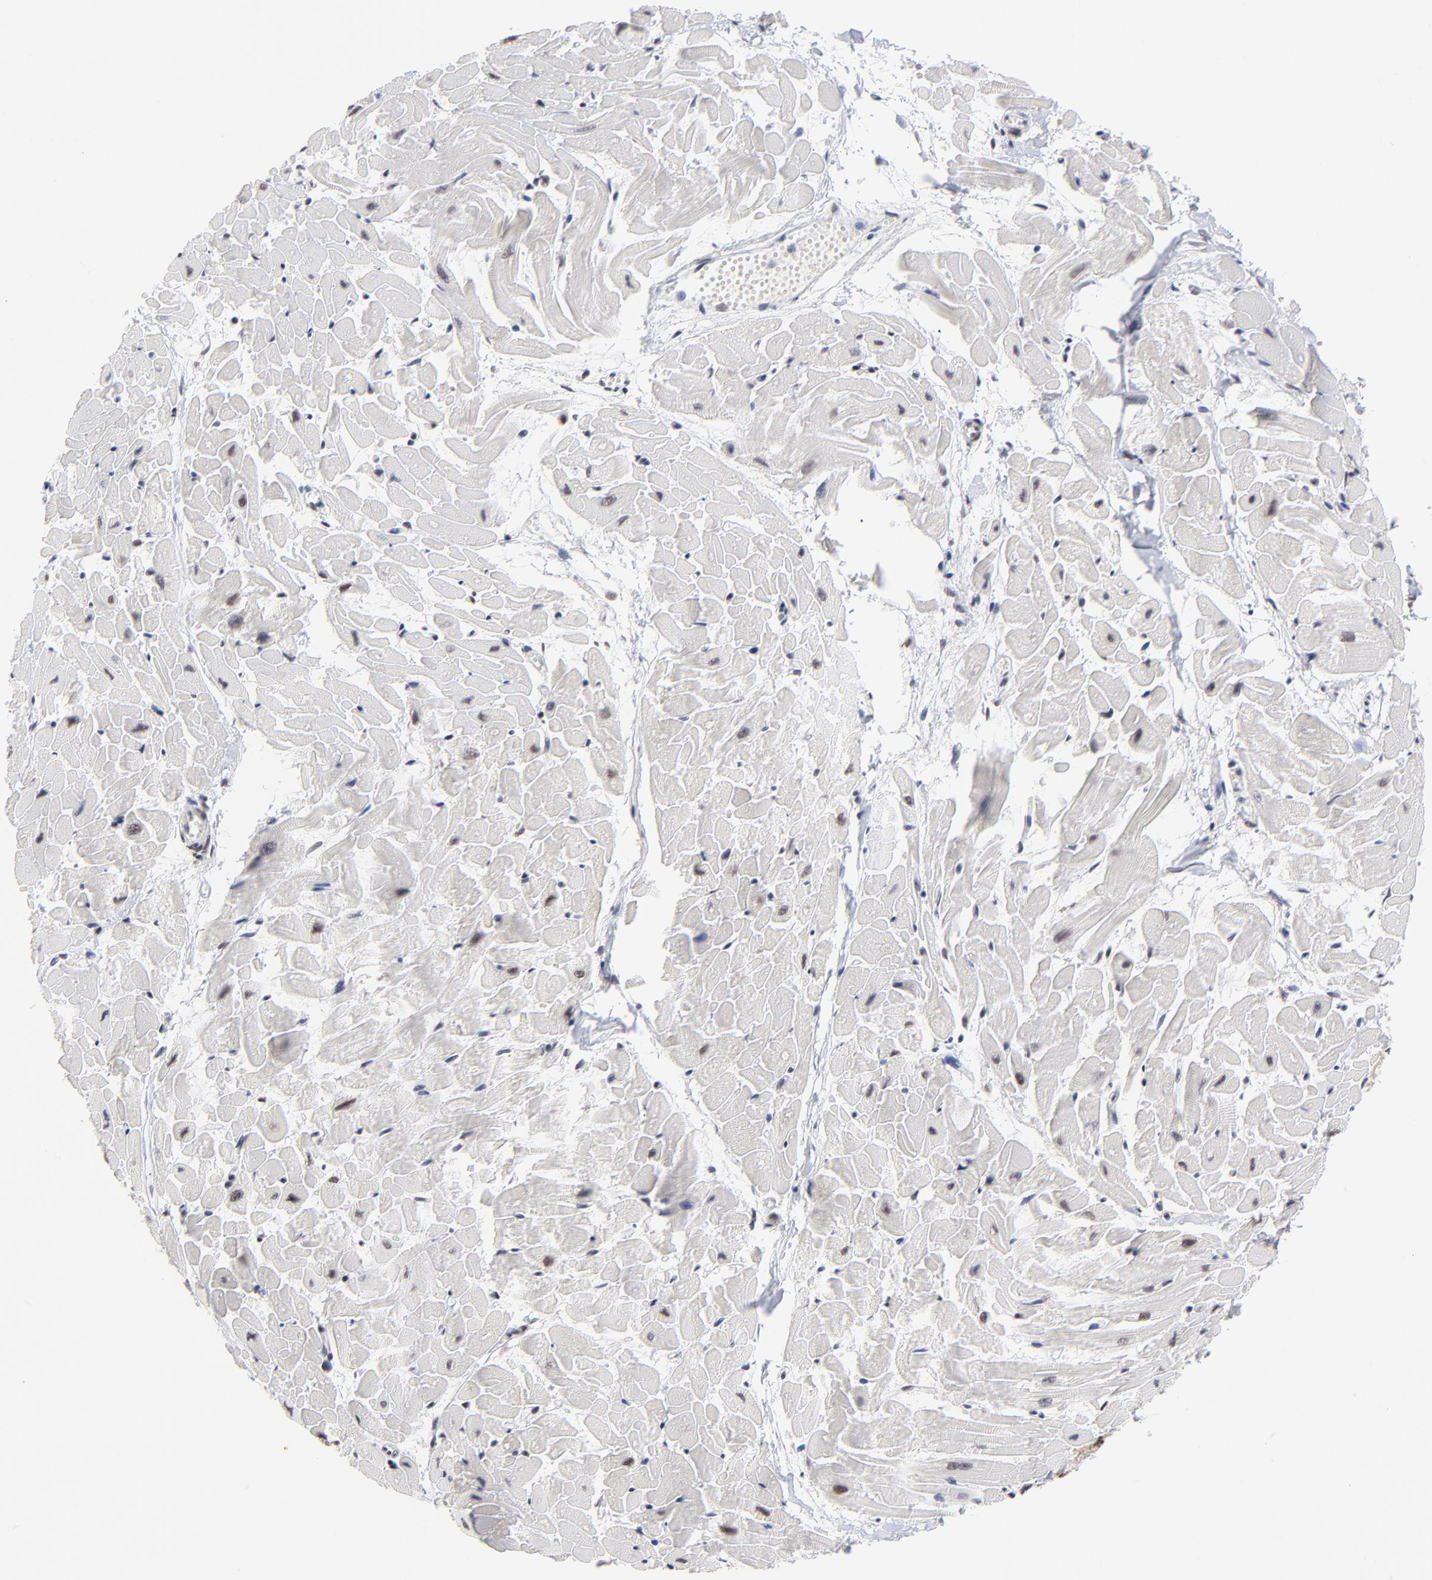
{"staining": {"intensity": "strong", "quantity": "25%-75%", "location": "nuclear"}, "tissue": "heart muscle", "cell_type": "Cardiomyocytes", "image_type": "normal", "snomed": [{"axis": "morphology", "description": "Normal tissue, NOS"}, {"axis": "topography", "description": "Heart"}], "caption": "A brown stain labels strong nuclear positivity of a protein in cardiomyocytes of normal human heart muscle. (Brightfield microscopy of DAB IHC at high magnification).", "gene": "ZMYM3", "patient": {"sex": "female", "age": 19}}